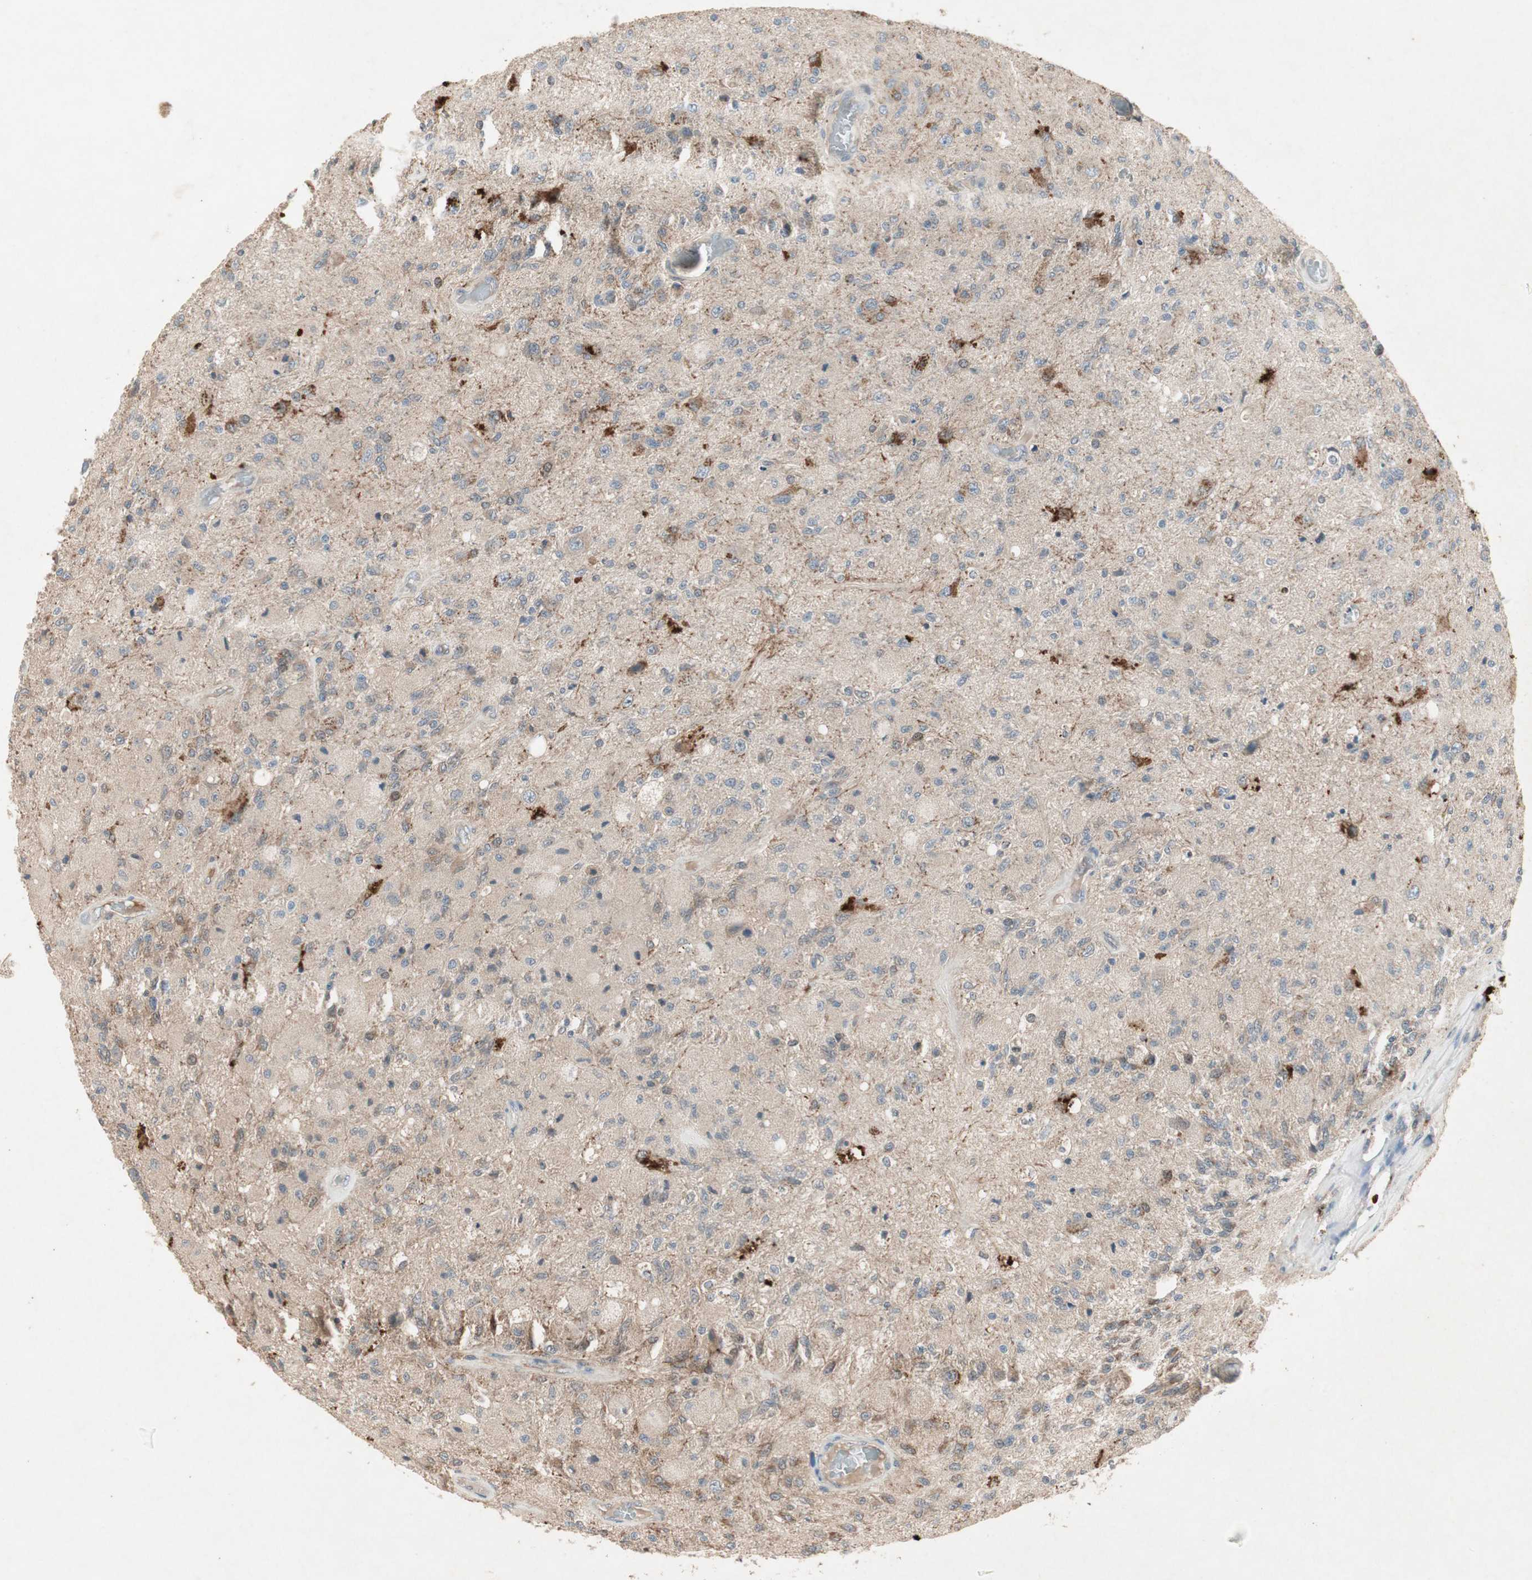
{"staining": {"intensity": "weak", "quantity": "<25%", "location": "cytoplasmic/membranous"}, "tissue": "glioma", "cell_type": "Tumor cells", "image_type": "cancer", "snomed": [{"axis": "morphology", "description": "Normal tissue, NOS"}, {"axis": "morphology", "description": "Glioma, malignant, High grade"}, {"axis": "topography", "description": "Cerebral cortex"}], "caption": "Tumor cells are negative for protein expression in human glioma.", "gene": "JMJD7-PLA2G4B", "patient": {"sex": "male", "age": 77}}